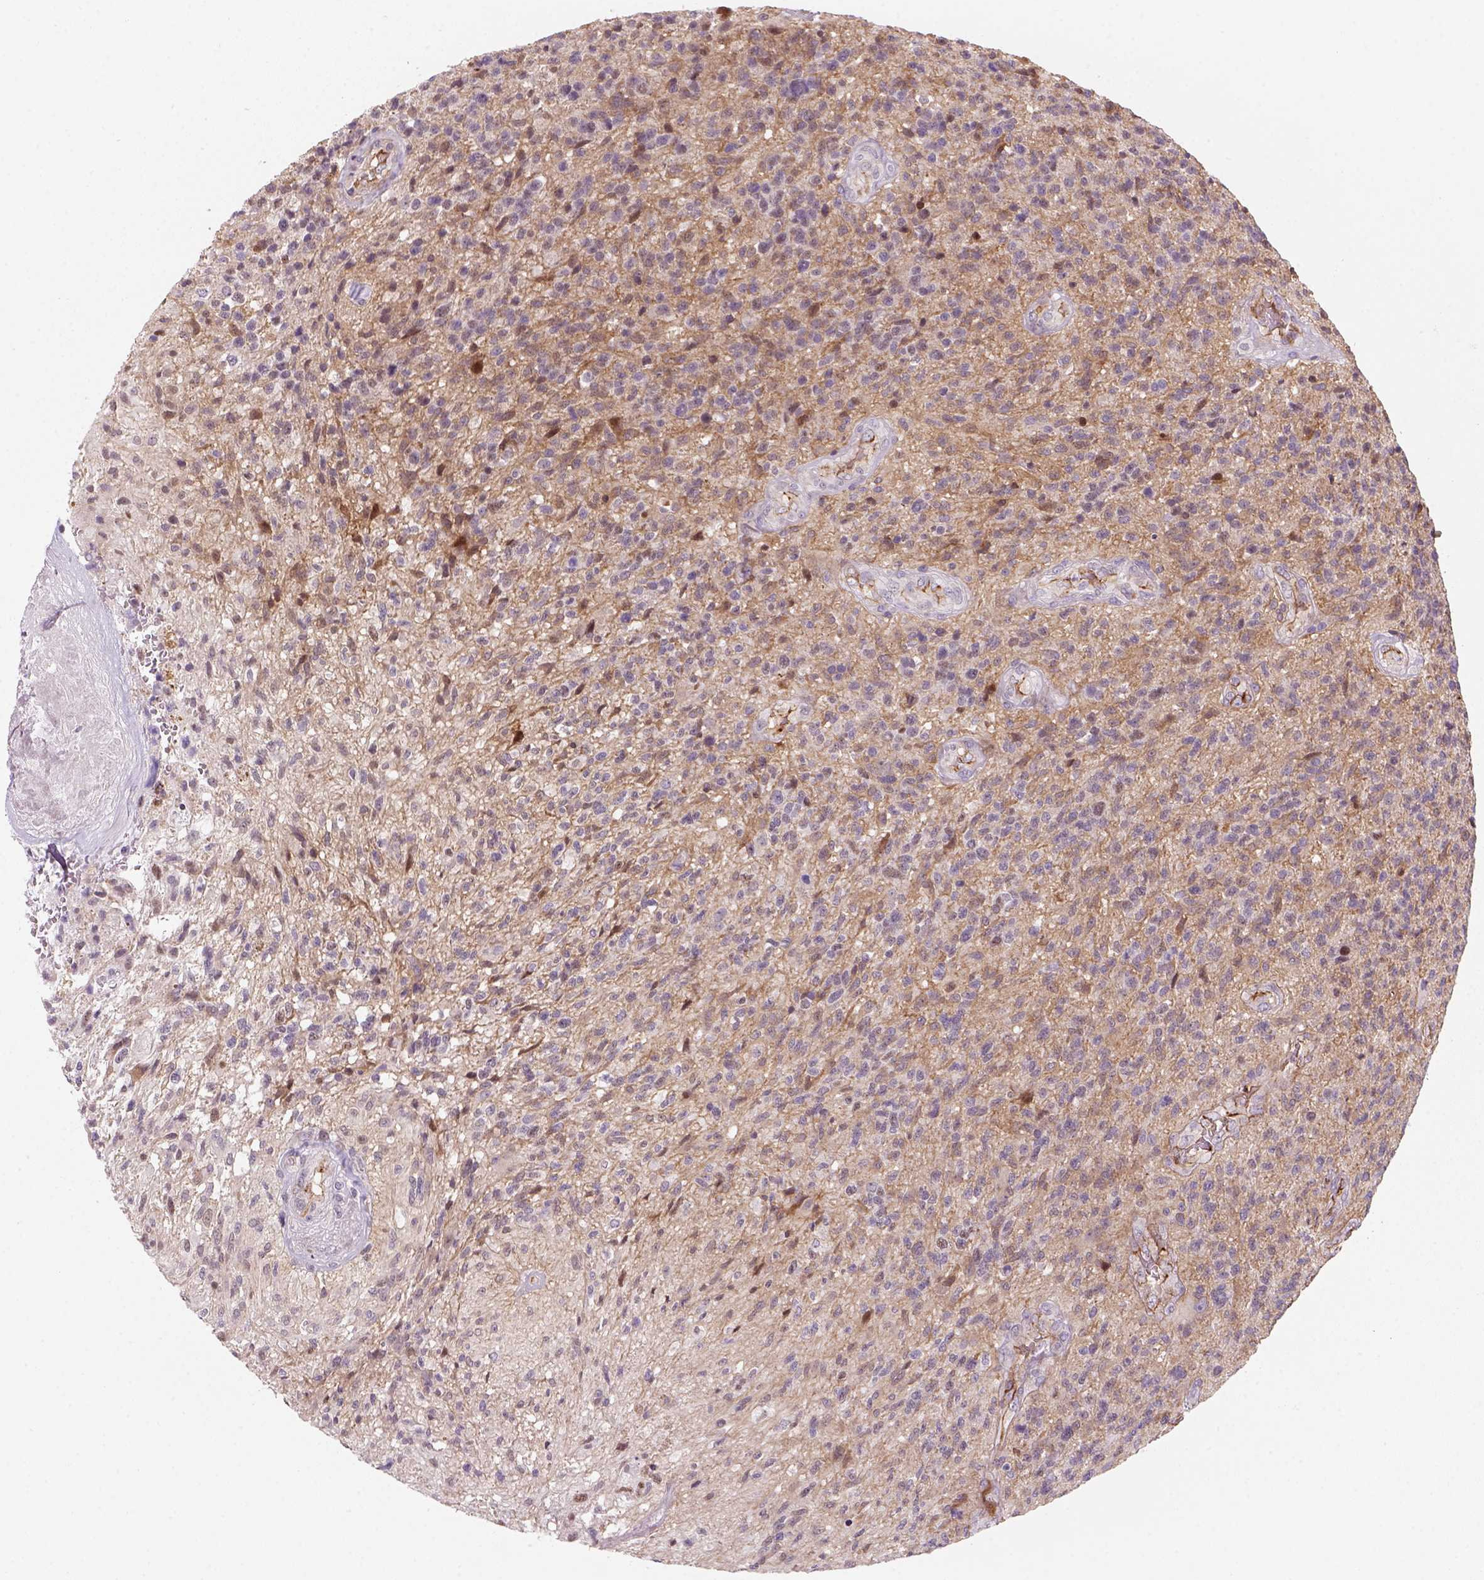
{"staining": {"intensity": "negative", "quantity": "none", "location": "none"}, "tissue": "glioma", "cell_type": "Tumor cells", "image_type": "cancer", "snomed": [{"axis": "morphology", "description": "Glioma, malignant, High grade"}, {"axis": "topography", "description": "Brain"}], "caption": "Tumor cells are negative for protein expression in human malignant high-grade glioma.", "gene": "VSTM5", "patient": {"sex": "male", "age": 56}}